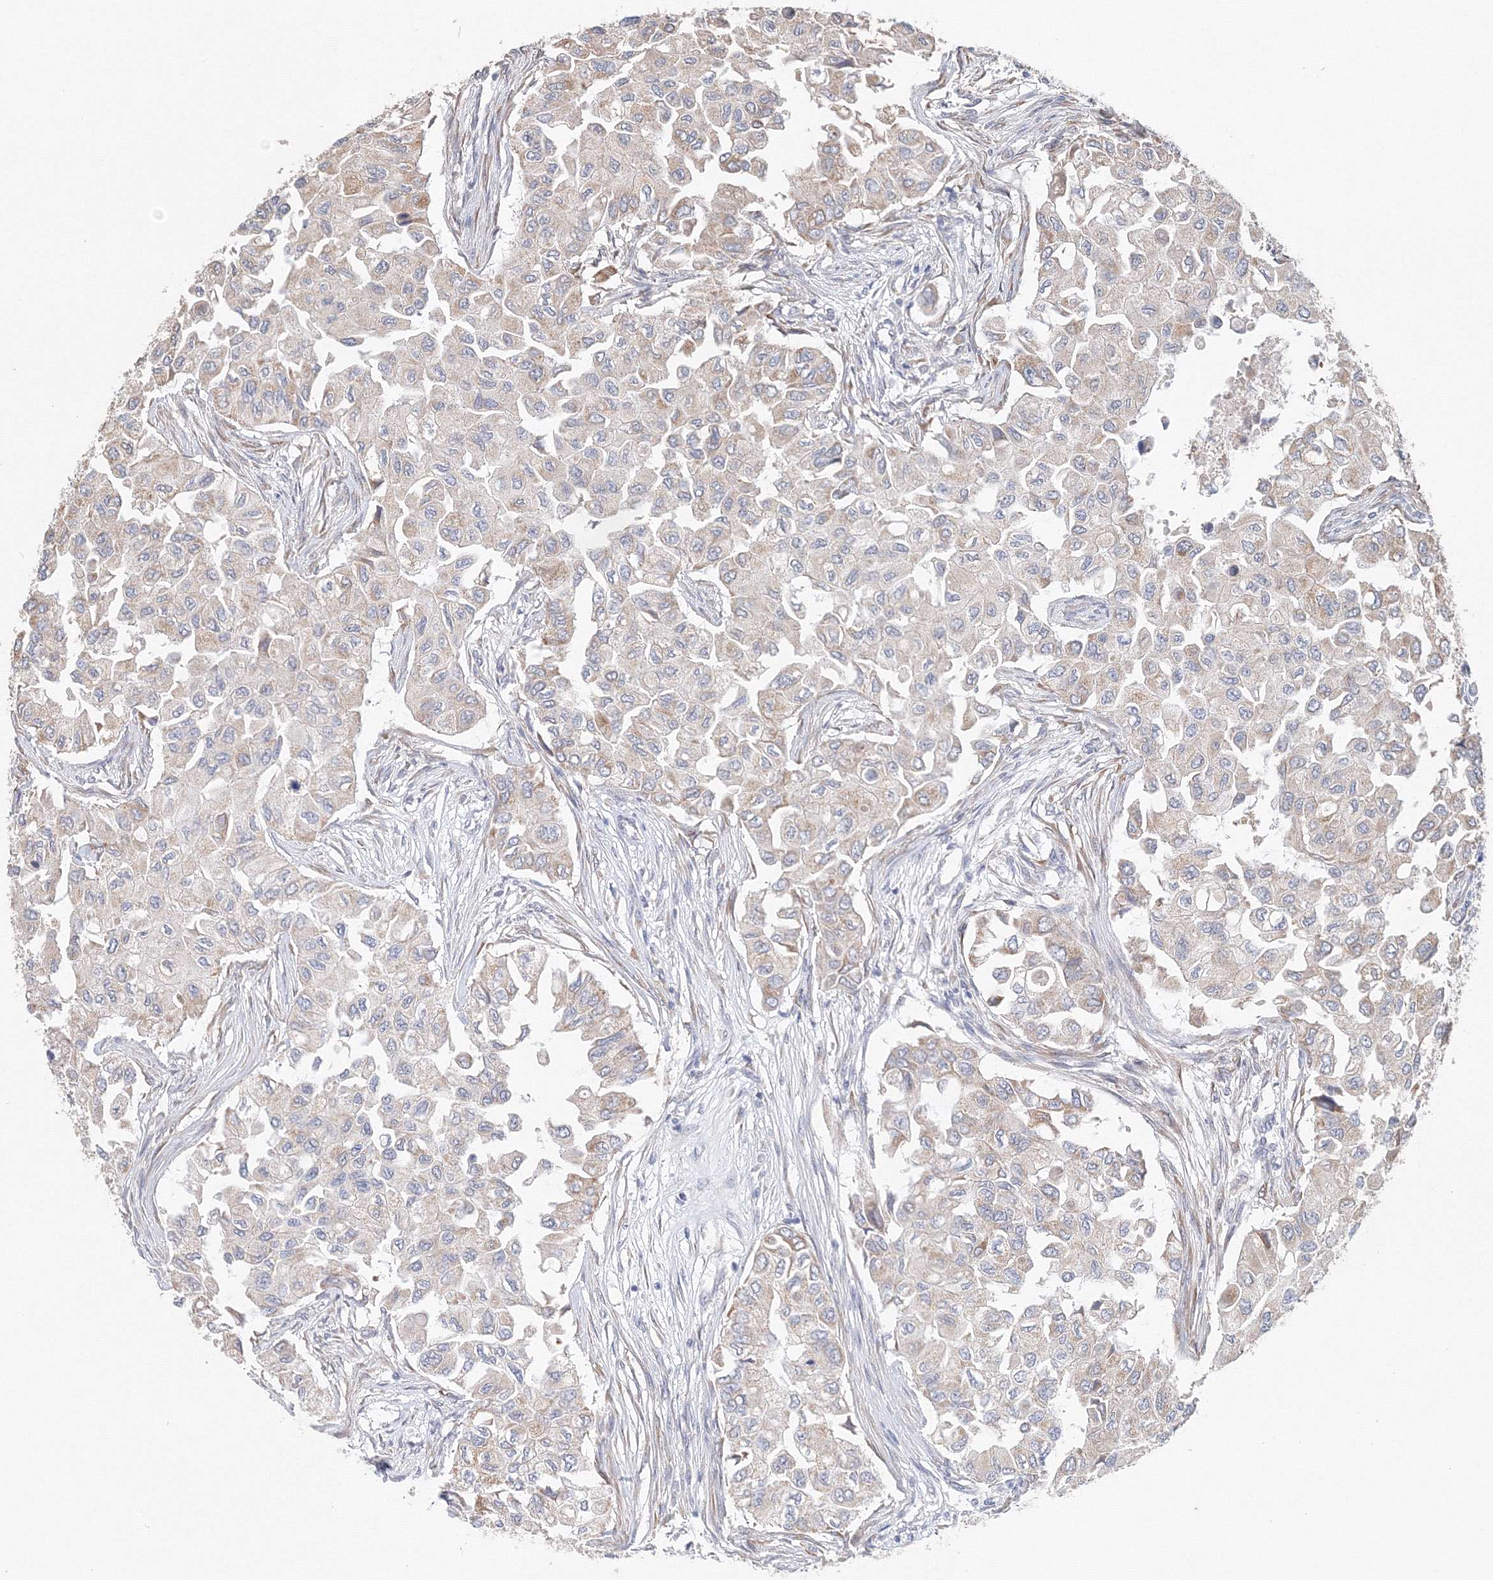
{"staining": {"intensity": "moderate", "quantity": "<25%", "location": "cytoplasmic/membranous"}, "tissue": "breast cancer", "cell_type": "Tumor cells", "image_type": "cancer", "snomed": [{"axis": "morphology", "description": "Normal tissue, NOS"}, {"axis": "morphology", "description": "Duct carcinoma"}, {"axis": "topography", "description": "Breast"}], "caption": "Protein expression analysis of invasive ductal carcinoma (breast) reveals moderate cytoplasmic/membranous expression in about <25% of tumor cells.", "gene": "DHRS12", "patient": {"sex": "female", "age": 49}}